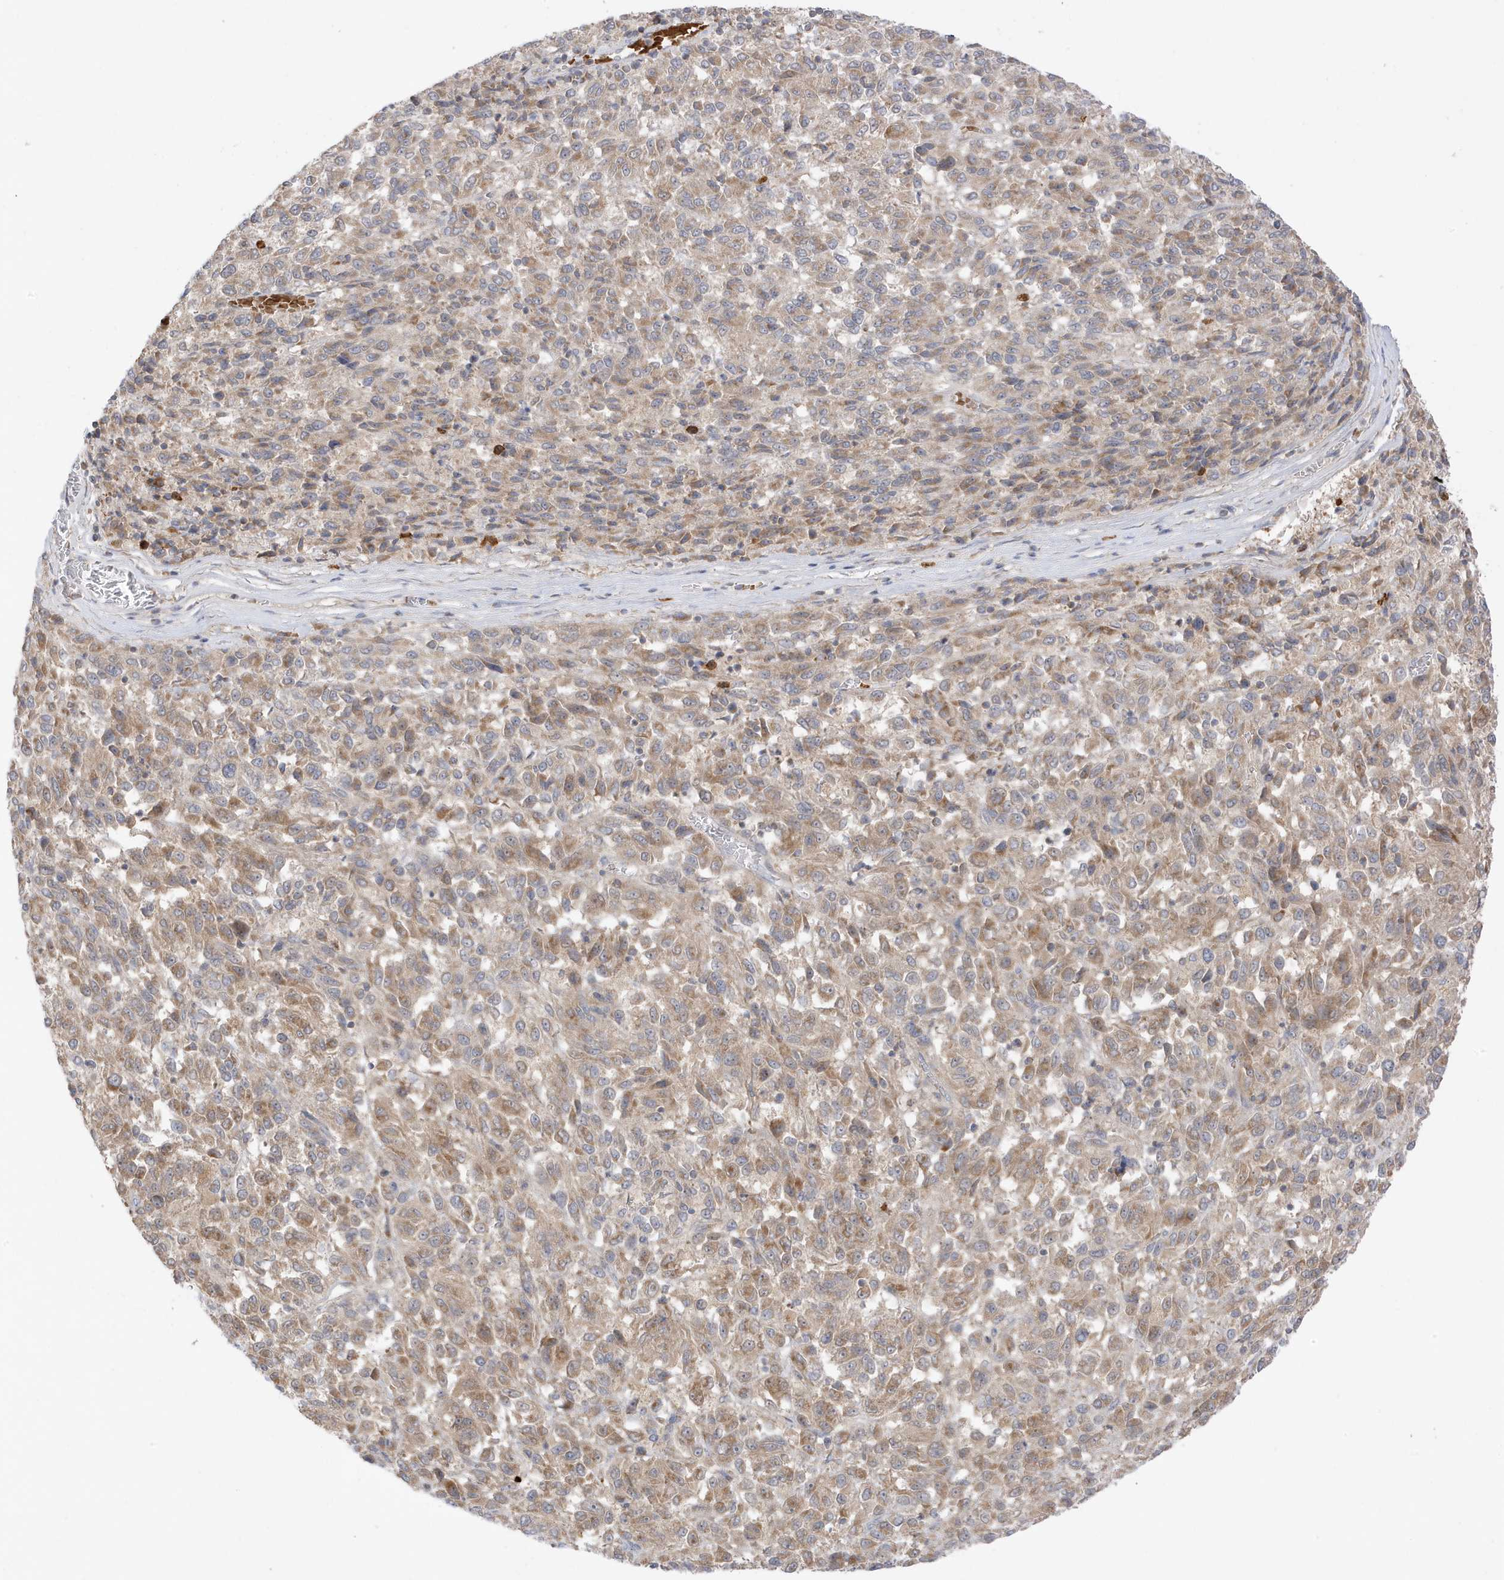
{"staining": {"intensity": "moderate", "quantity": ">75%", "location": "cytoplasmic/membranous"}, "tissue": "melanoma", "cell_type": "Tumor cells", "image_type": "cancer", "snomed": [{"axis": "morphology", "description": "Malignant melanoma, Metastatic site"}, {"axis": "topography", "description": "Lung"}], "caption": "Melanoma stained with DAB immunohistochemistry (IHC) reveals medium levels of moderate cytoplasmic/membranous positivity in about >75% of tumor cells.", "gene": "NPPC", "patient": {"sex": "male", "age": 64}}